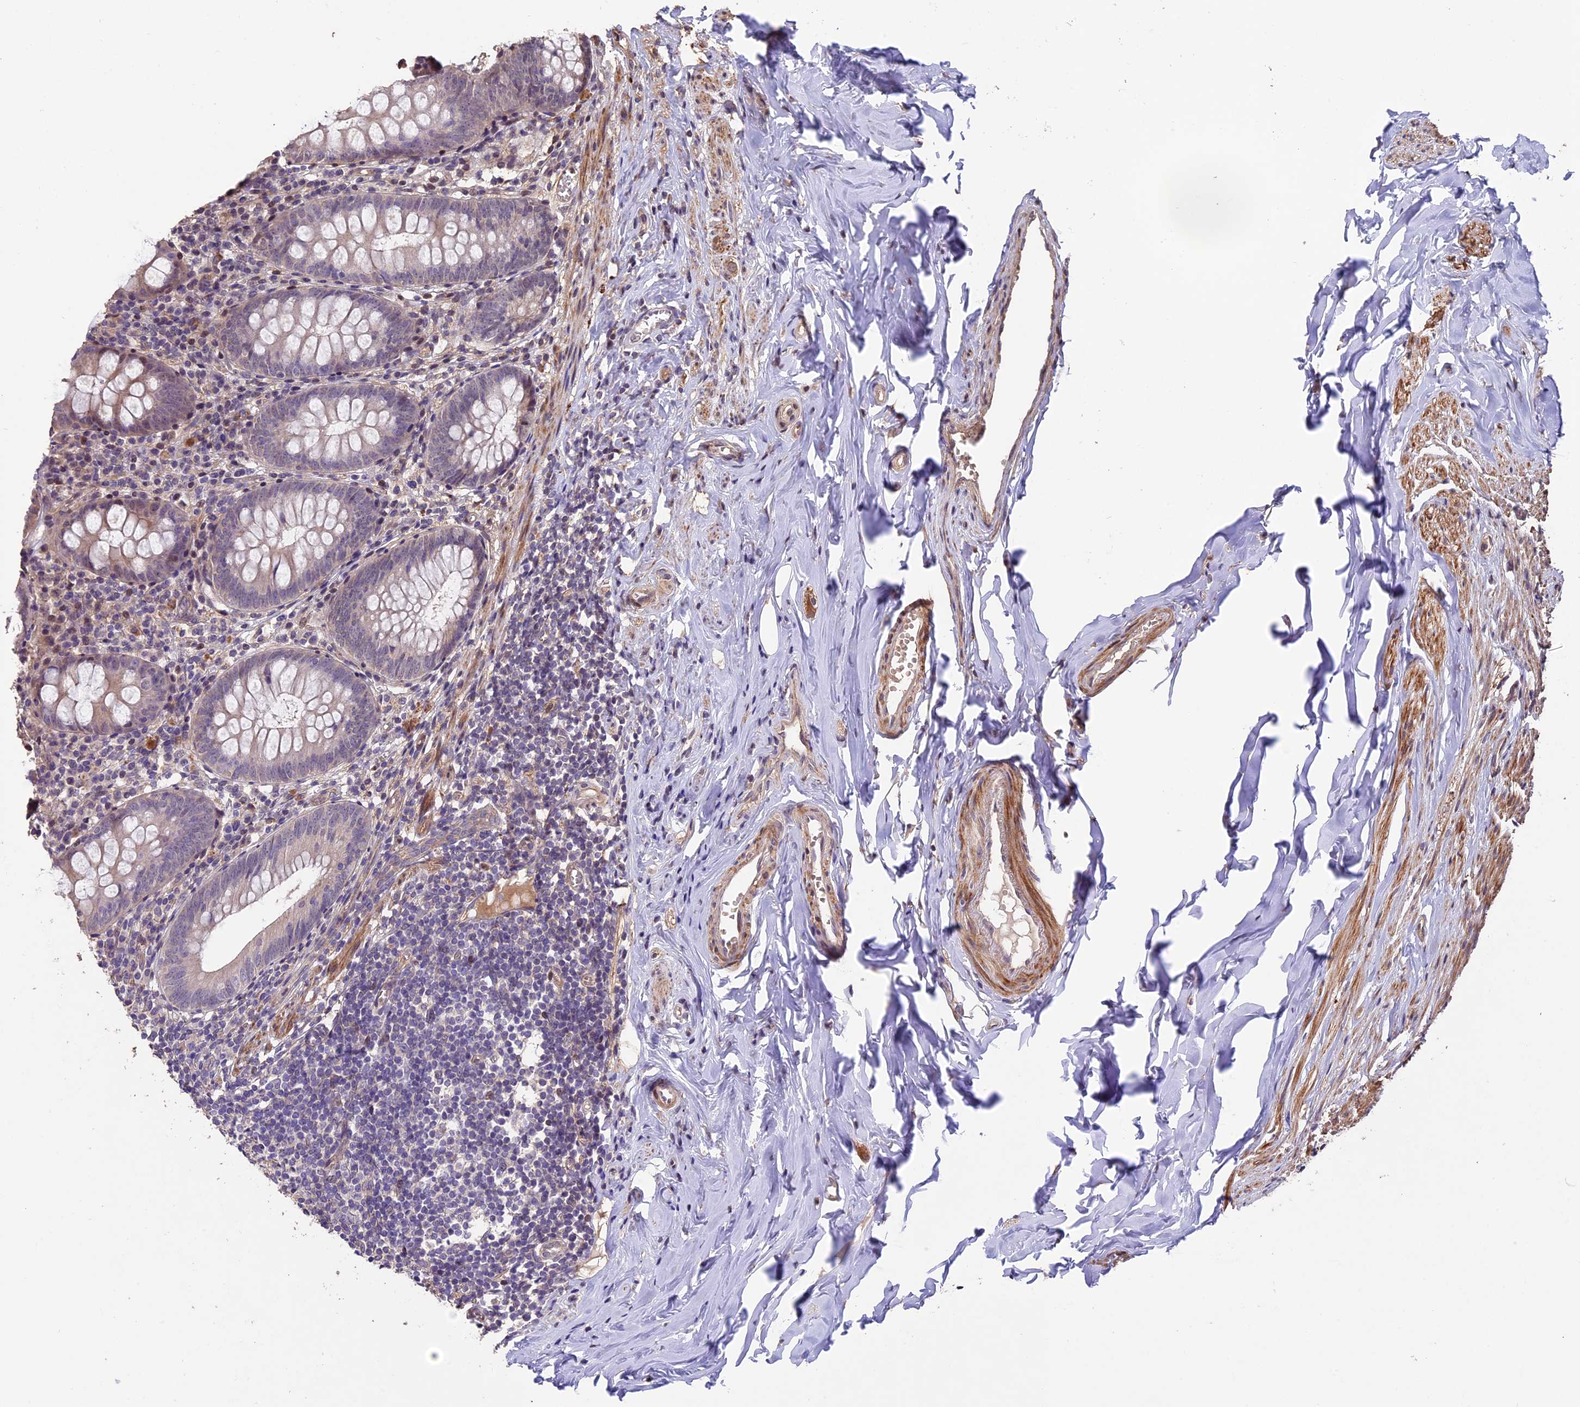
{"staining": {"intensity": "negative", "quantity": "none", "location": "none"}, "tissue": "appendix", "cell_type": "Glandular cells", "image_type": "normal", "snomed": [{"axis": "morphology", "description": "Normal tissue, NOS"}, {"axis": "topography", "description": "Appendix"}], "caption": "Immunohistochemical staining of benign human appendix reveals no significant staining in glandular cells.", "gene": "GNB5", "patient": {"sex": "female", "age": 51}}